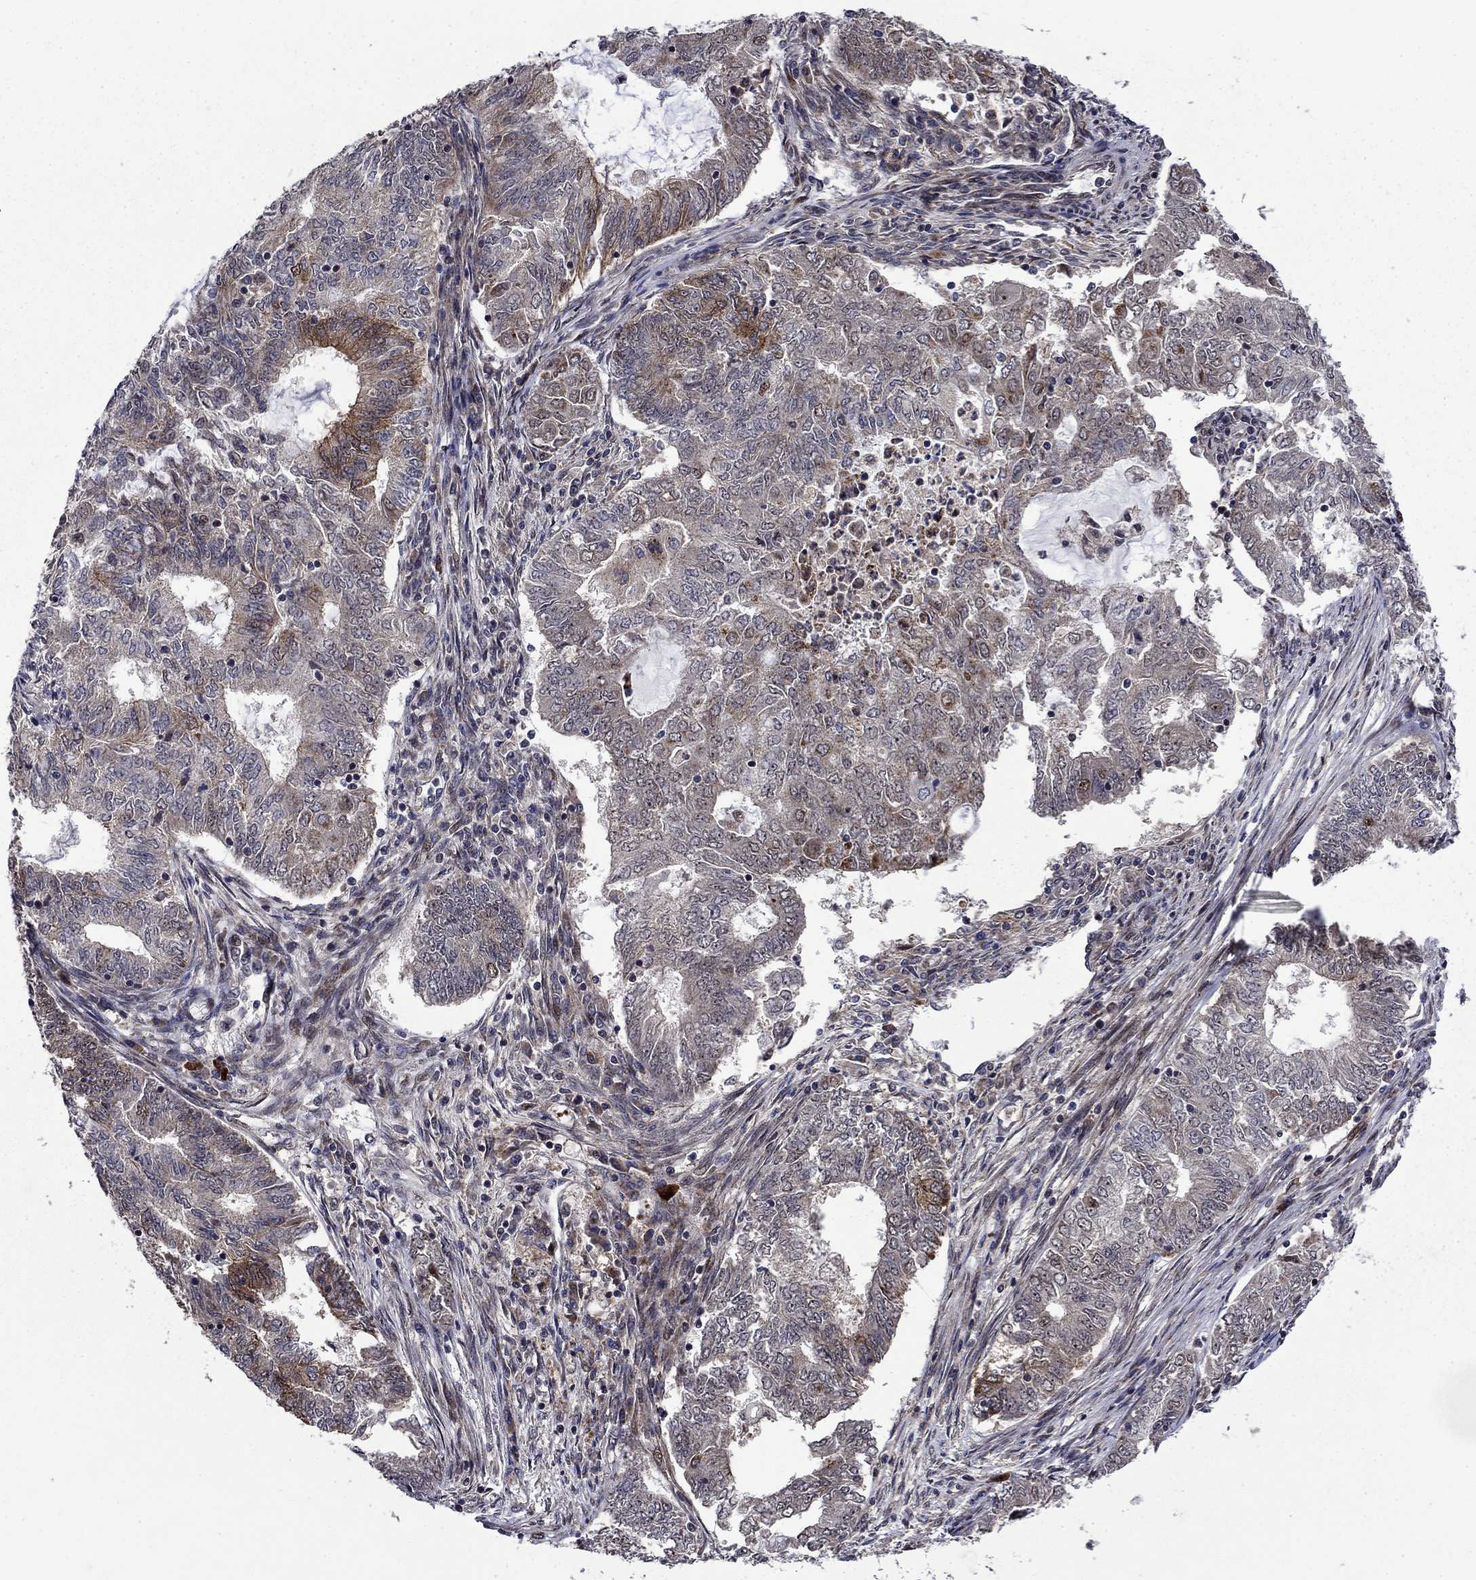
{"staining": {"intensity": "moderate", "quantity": "<25%", "location": "cytoplasmic/membranous"}, "tissue": "endometrial cancer", "cell_type": "Tumor cells", "image_type": "cancer", "snomed": [{"axis": "morphology", "description": "Adenocarcinoma, NOS"}, {"axis": "topography", "description": "Endometrium"}], "caption": "This micrograph reveals endometrial adenocarcinoma stained with immunohistochemistry to label a protein in brown. The cytoplasmic/membranous of tumor cells show moderate positivity for the protein. Nuclei are counter-stained blue.", "gene": "AGTPBP1", "patient": {"sex": "female", "age": 62}}